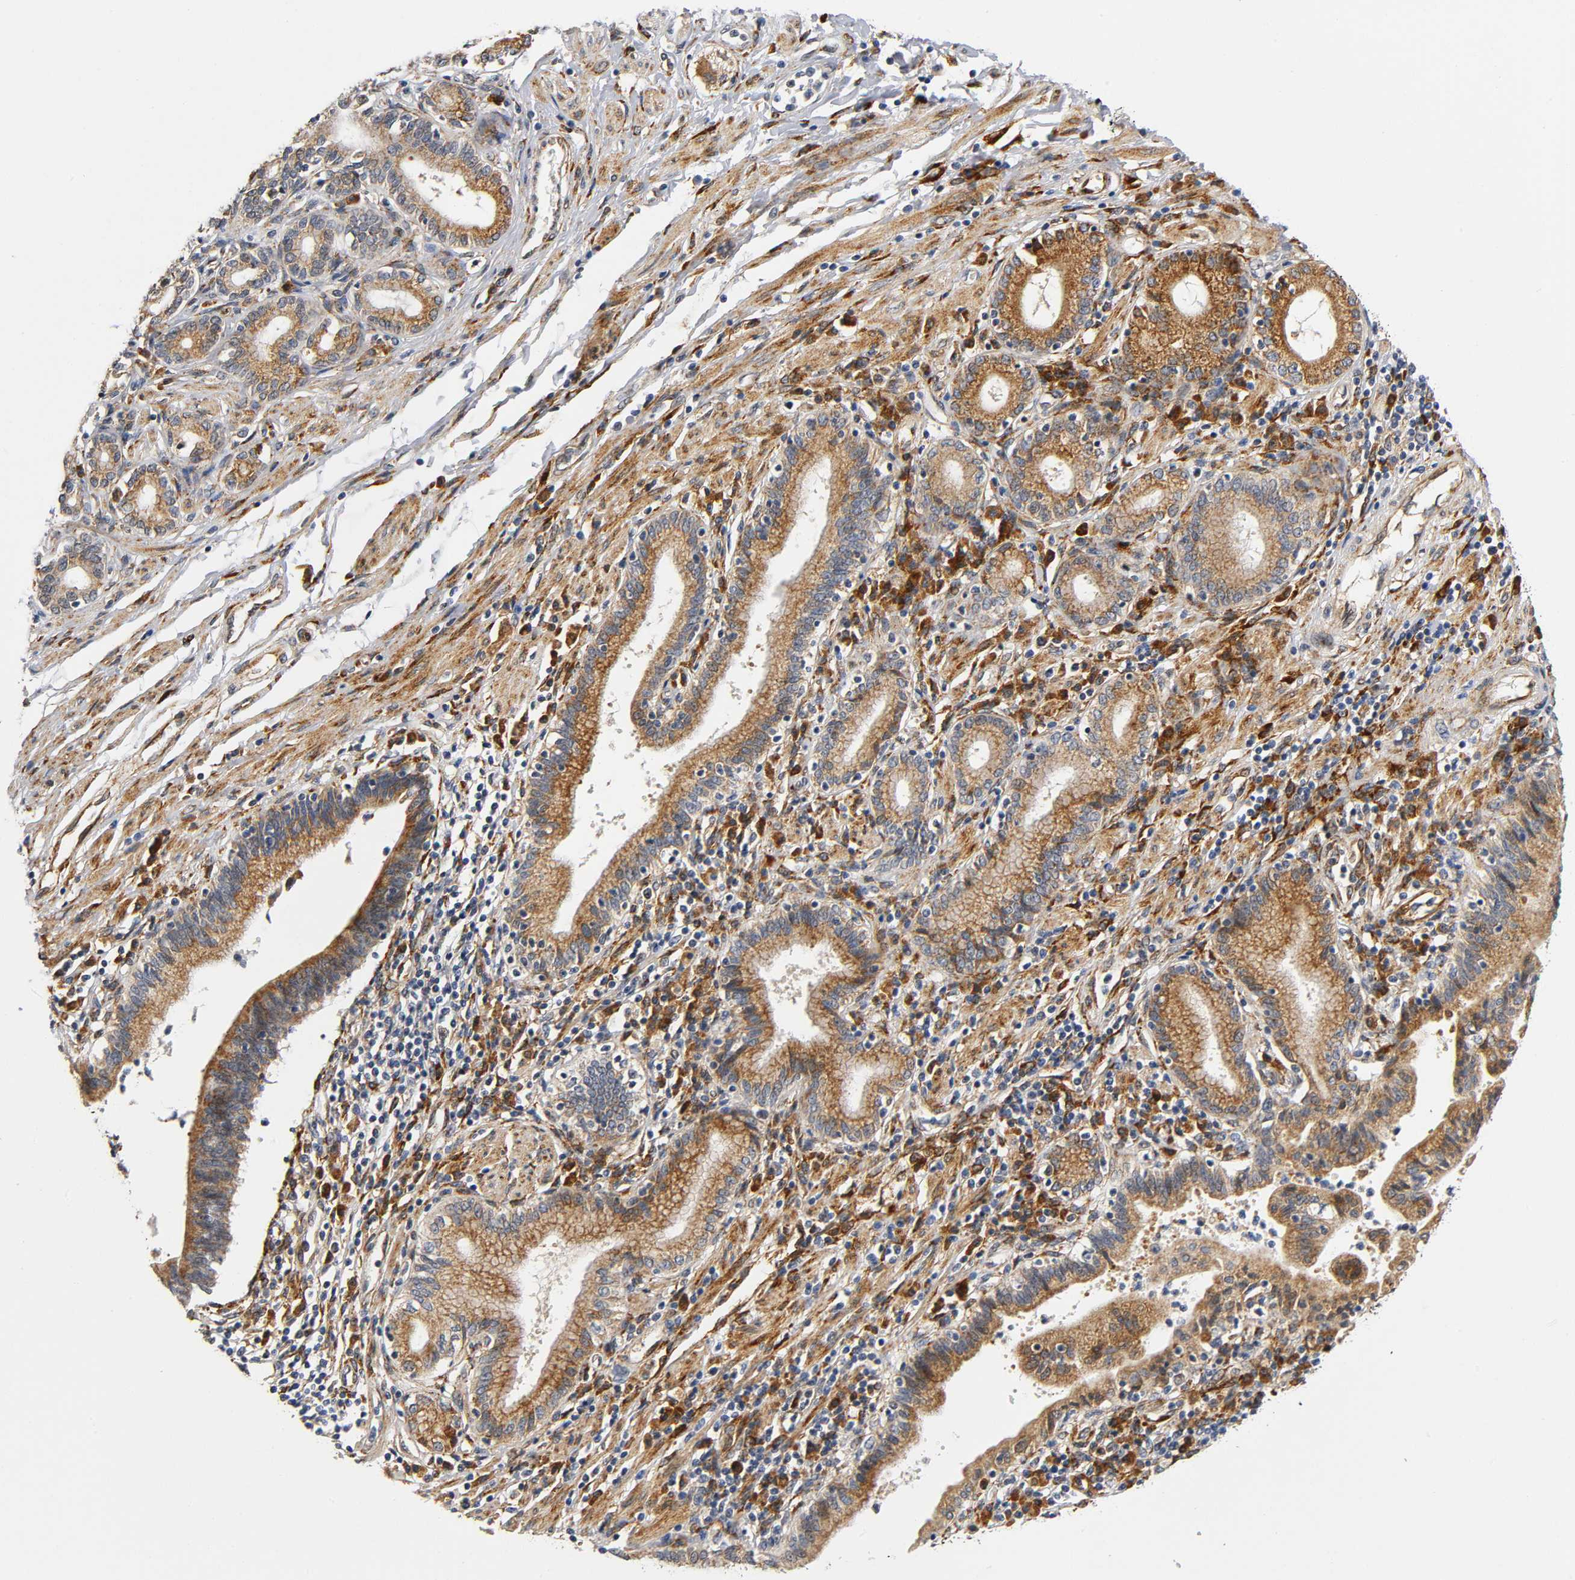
{"staining": {"intensity": "strong", "quantity": ">75%", "location": "cytoplasmic/membranous"}, "tissue": "pancreatic cancer", "cell_type": "Tumor cells", "image_type": "cancer", "snomed": [{"axis": "morphology", "description": "Adenocarcinoma, NOS"}, {"axis": "topography", "description": "Pancreas"}], "caption": "Strong cytoplasmic/membranous expression is identified in about >75% of tumor cells in pancreatic adenocarcinoma.", "gene": "SOS2", "patient": {"sex": "female", "age": 48}}